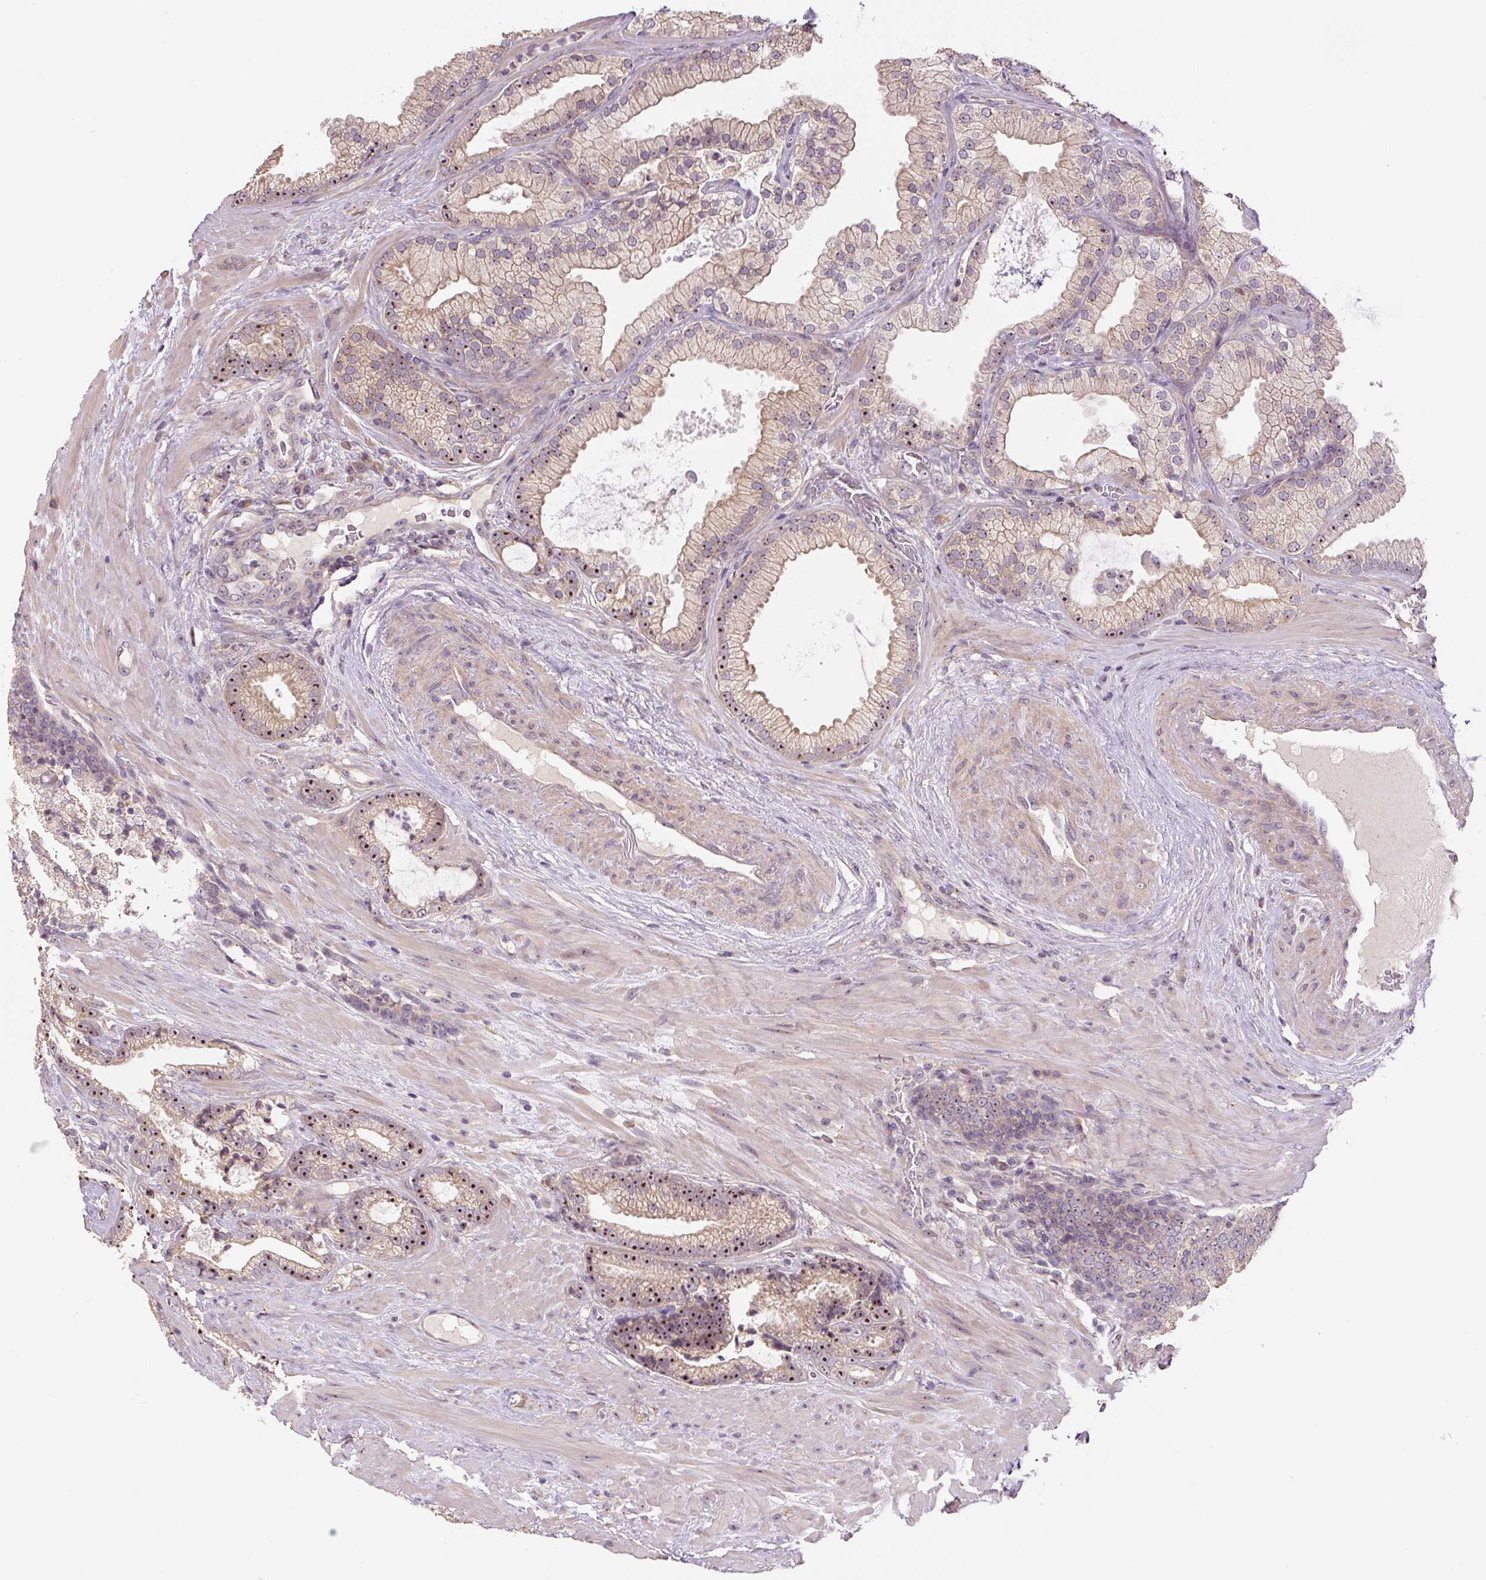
{"staining": {"intensity": "moderate", "quantity": "25%-75%", "location": "cytoplasmic/membranous,nuclear"}, "tissue": "prostate cancer", "cell_type": "Tumor cells", "image_type": "cancer", "snomed": [{"axis": "morphology", "description": "Adenocarcinoma, High grade"}, {"axis": "topography", "description": "Prostate"}], "caption": "Protein staining demonstrates moderate cytoplasmic/membranous and nuclear positivity in about 25%-75% of tumor cells in high-grade adenocarcinoma (prostate). Using DAB (brown) and hematoxylin (blue) stains, captured at high magnification using brightfield microscopy.", "gene": "TMEM151B", "patient": {"sex": "male", "age": 68}}